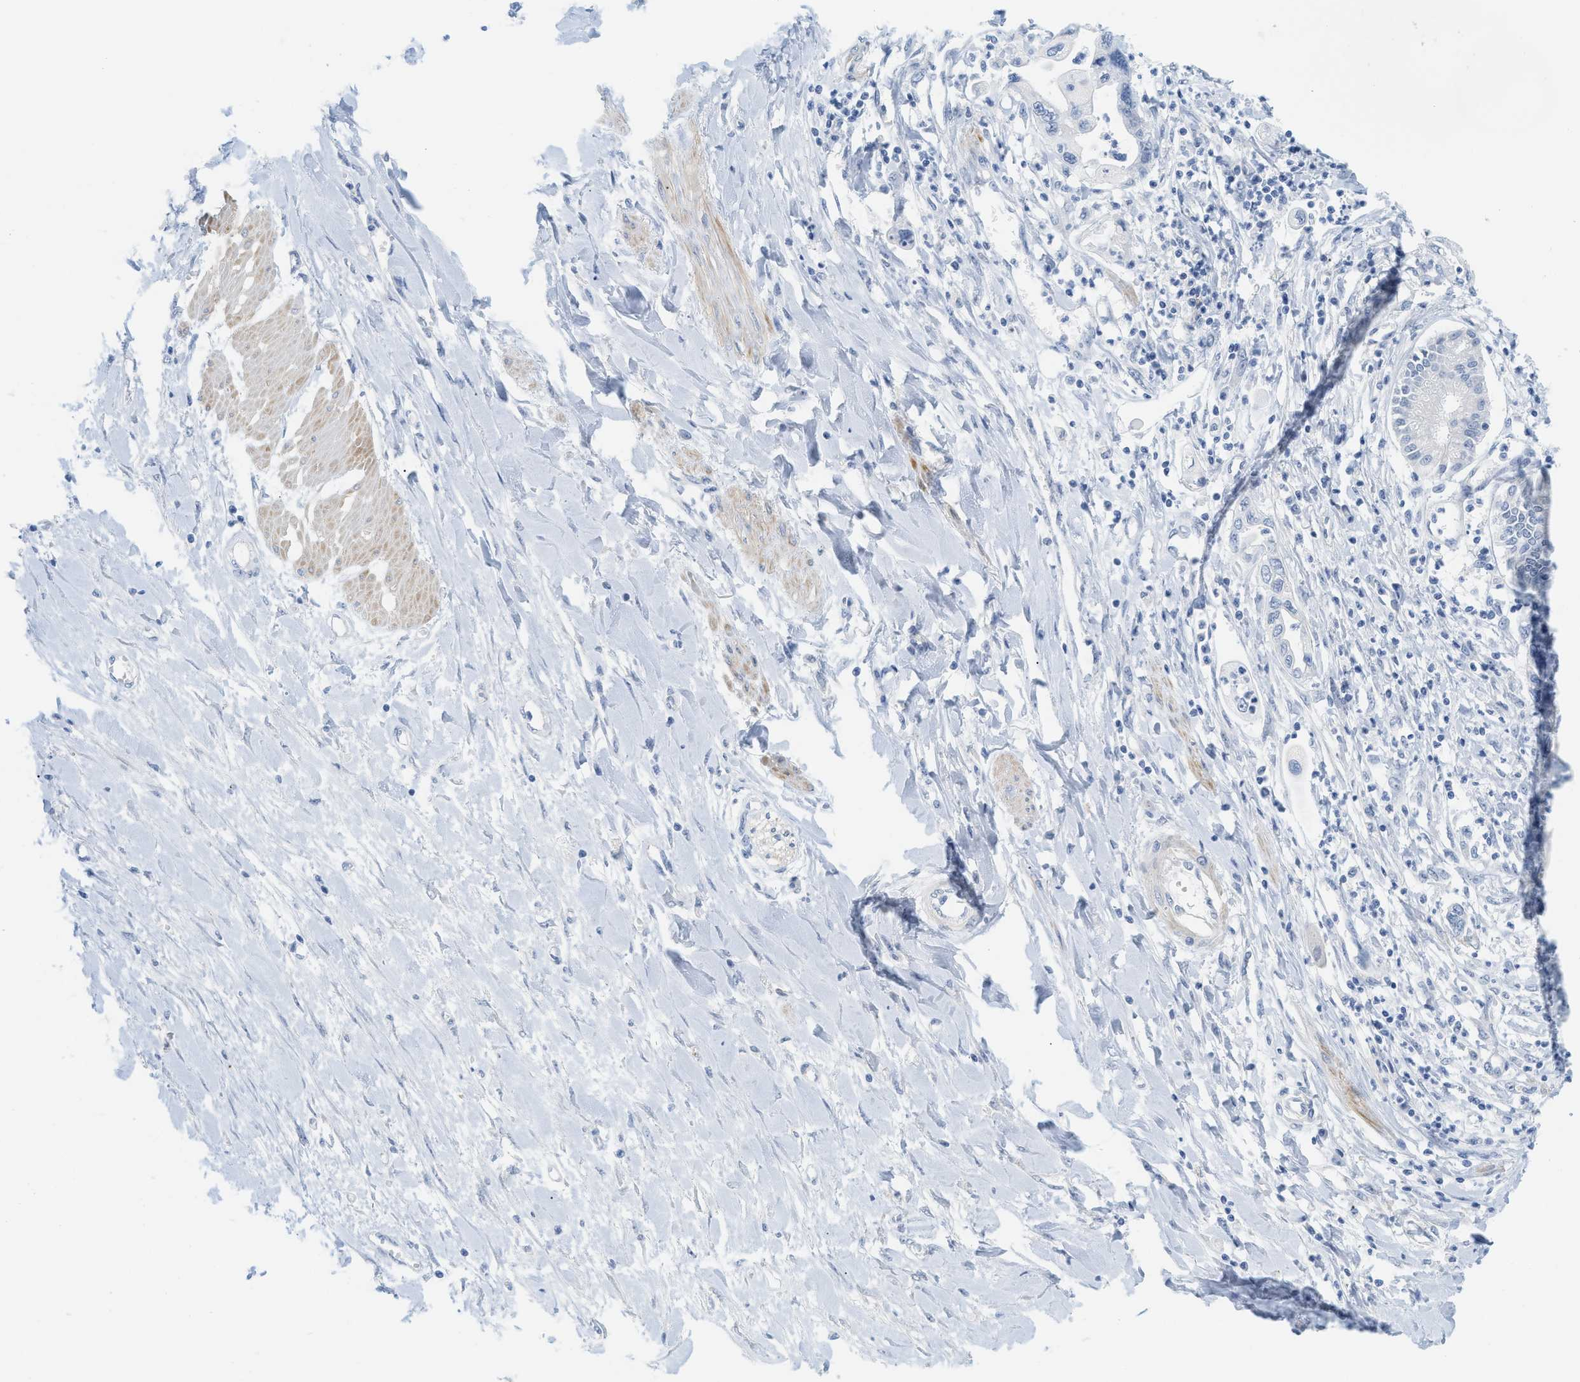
{"staining": {"intensity": "negative", "quantity": "none", "location": "none"}, "tissue": "pancreatic cancer", "cell_type": "Tumor cells", "image_type": "cancer", "snomed": [{"axis": "morphology", "description": "Adenocarcinoma, NOS"}, {"axis": "topography", "description": "Pancreas"}], "caption": "Tumor cells are negative for brown protein staining in pancreatic cancer.", "gene": "HLTF", "patient": {"sex": "male", "age": 56}}